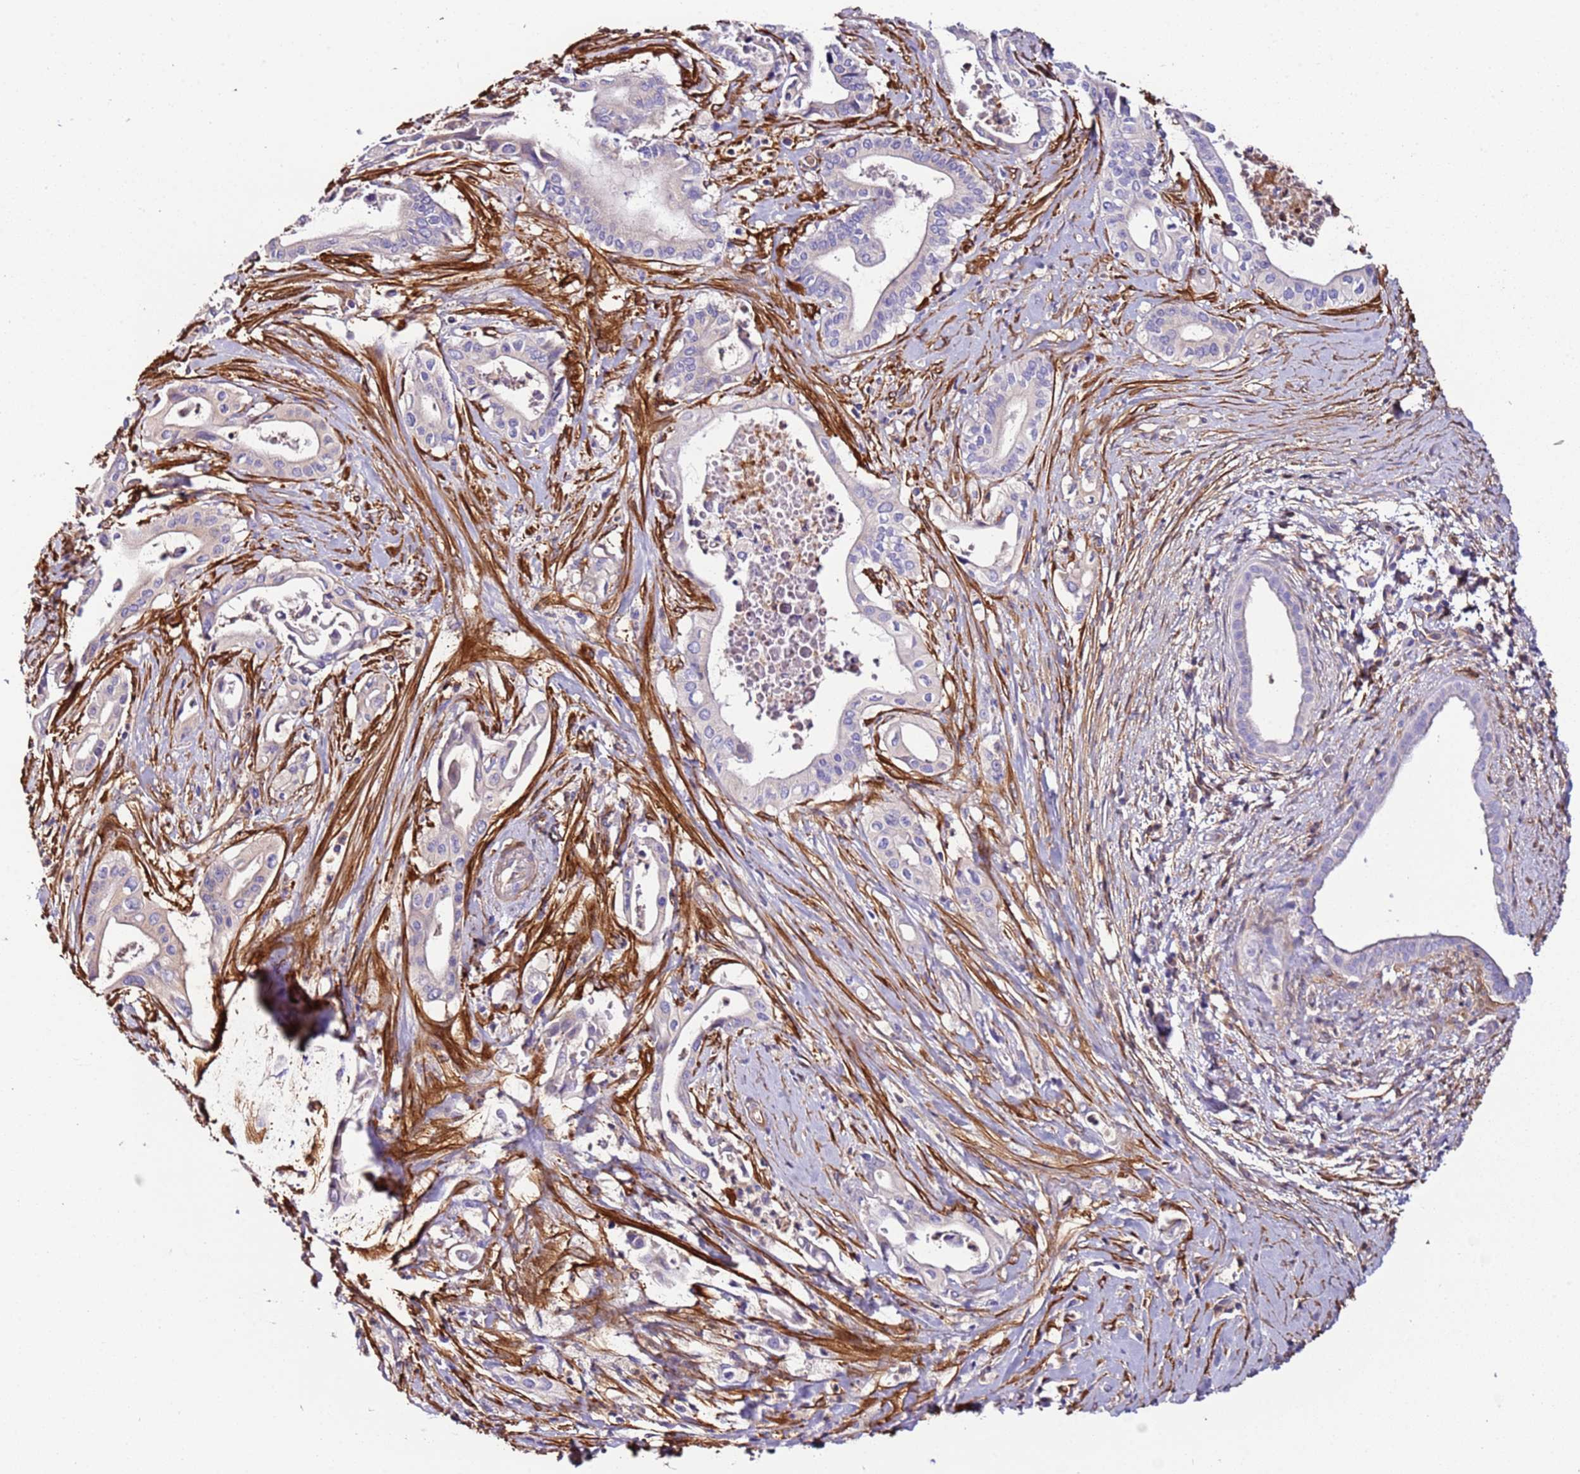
{"staining": {"intensity": "negative", "quantity": "none", "location": "none"}, "tissue": "pancreatic cancer", "cell_type": "Tumor cells", "image_type": "cancer", "snomed": [{"axis": "morphology", "description": "Adenocarcinoma, NOS"}, {"axis": "topography", "description": "Pancreas"}], "caption": "Pancreatic cancer (adenocarcinoma) stained for a protein using immunohistochemistry (IHC) shows no expression tumor cells.", "gene": "FAM174C", "patient": {"sex": "female", "age": 77}}